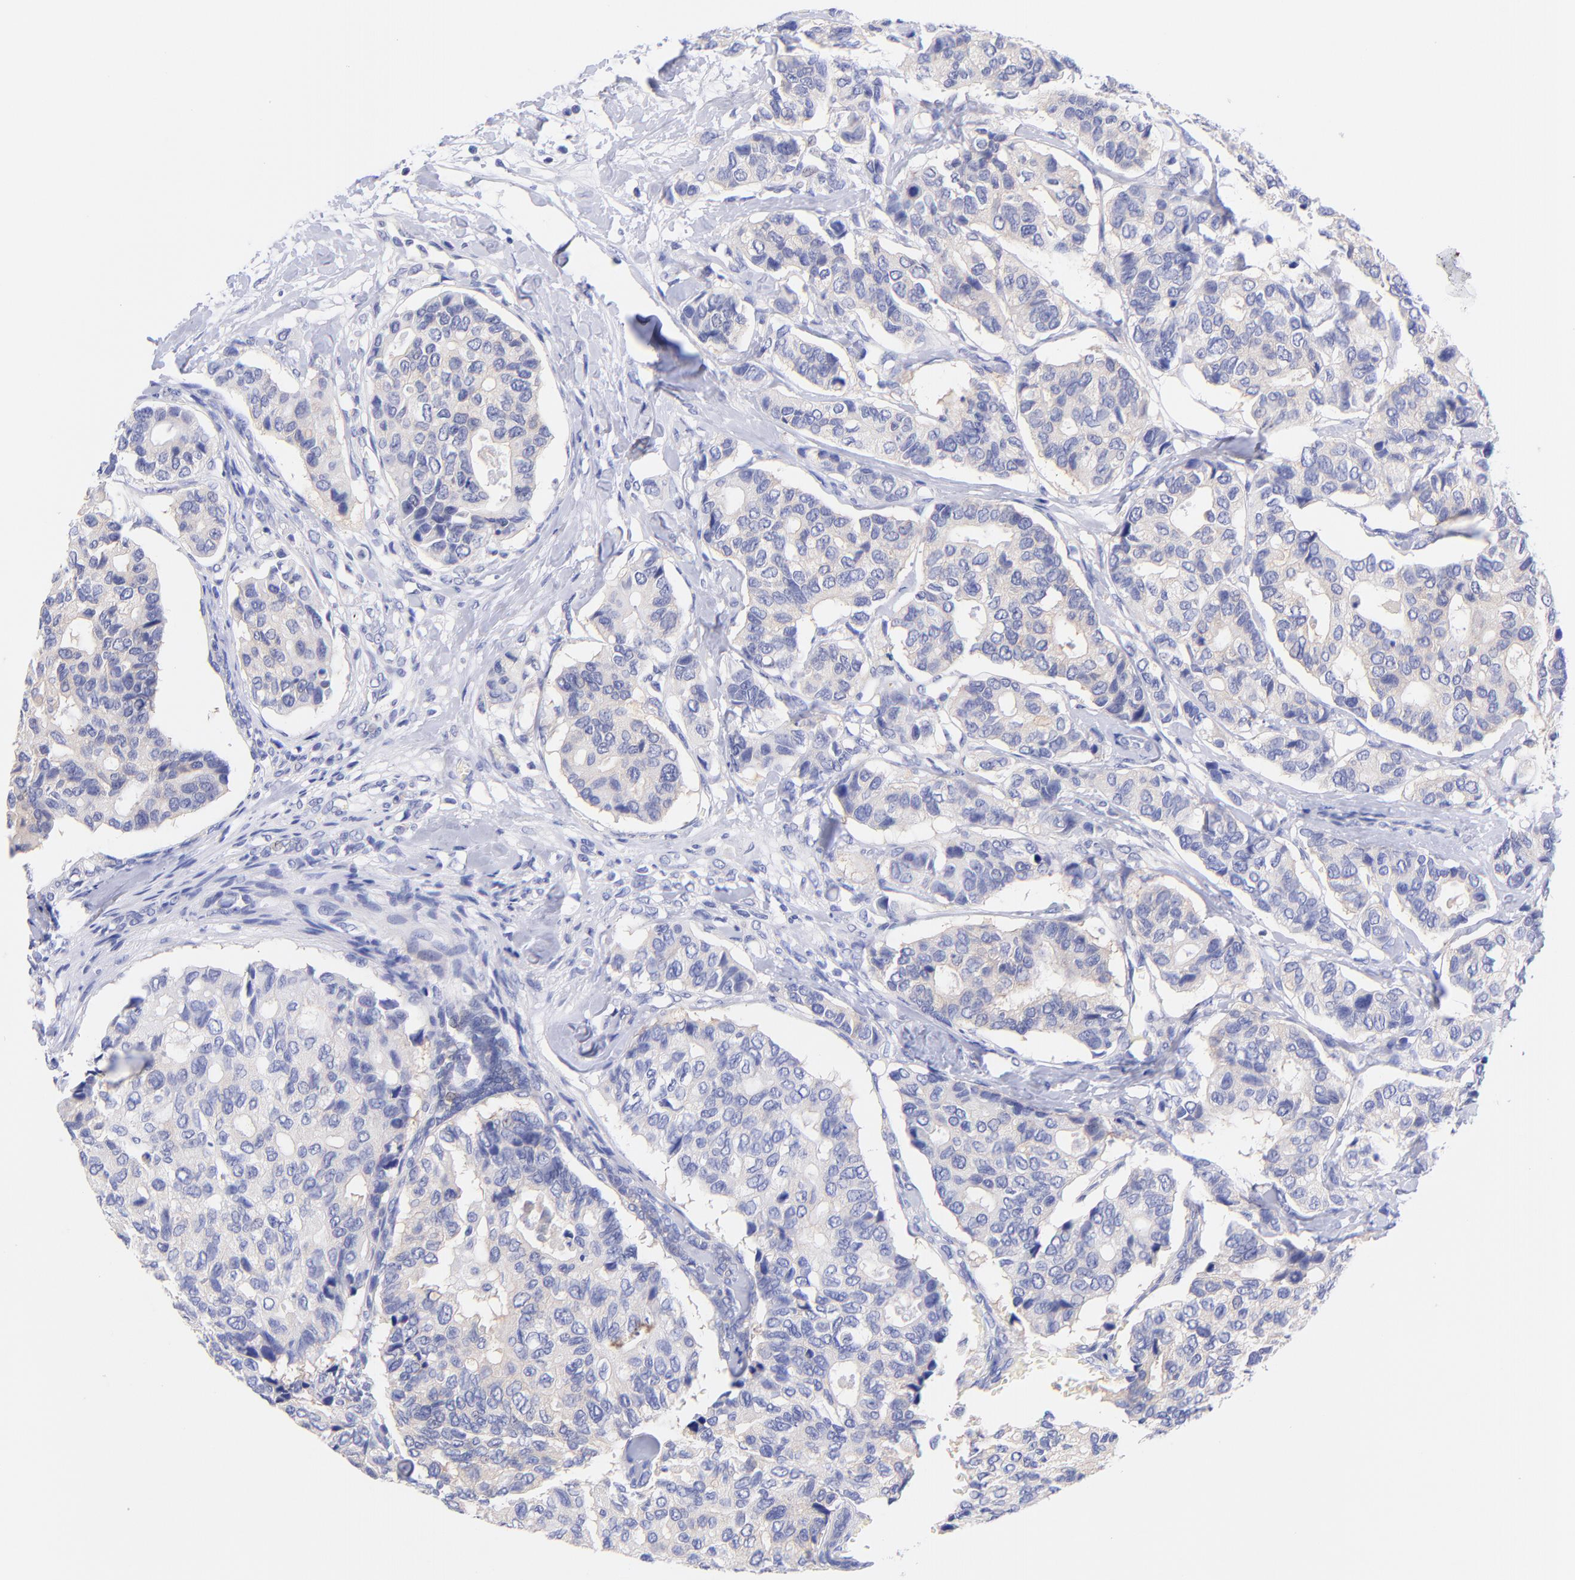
{"staining": {"intensity": "negative", "quantity": "none", "location": "none"}, "tissue": "breast cancer", "cell_type": "Tumor cells", "image_type": "cancer", "snomed": [{"axis": "morphology", "description": "Duct carcinoma"}, {"axis": "topography", "description": "Breast"}], "caption": "Tumor cells are negative for brown protein staining in breast intraductal carcinoma.", "gene": "GPHN", "patient": {"sex": "female", "age": 69}}